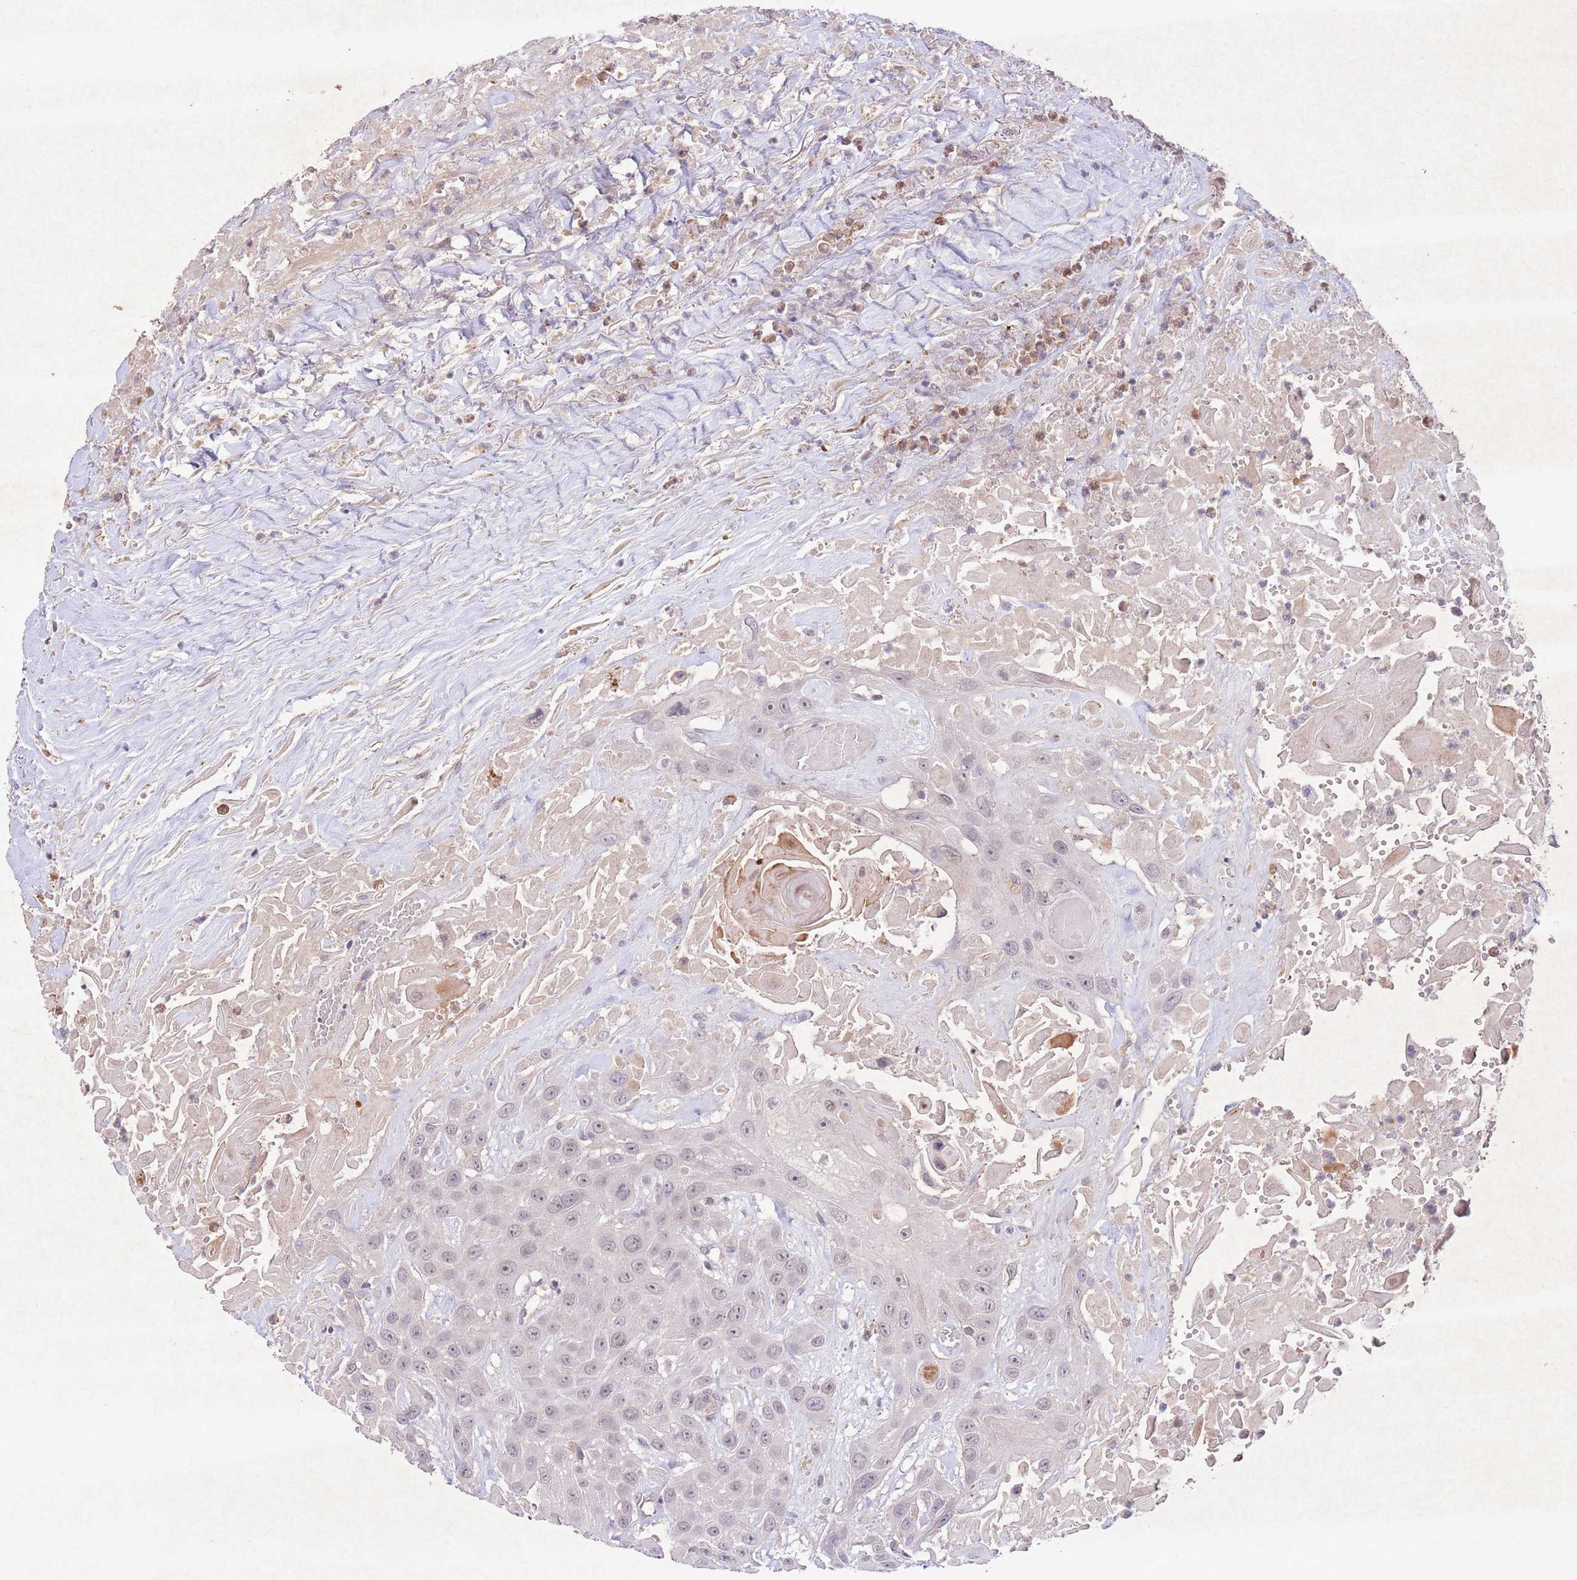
{"staining": {"intensity": "weak", "quantity": "<25%", "location": "nuclear"}, "tissue": "head and neck cancer", "cell_type": "Tumor cells", "image_type": "cancer", "snomed": [{"axis": "morphology", "description": "Squamous cell carcinoma, NOS"}, {"axis": "topography", "description": "Head-Neck"}], "caption": "Head and neck cancer (squamous cell carcinoma) stained for a protein using immunohistochemistry (IHC) exhibits no positivity tumor cells.", "gene": "CCNI", "patient": {"sex": "male", "age": 81}}